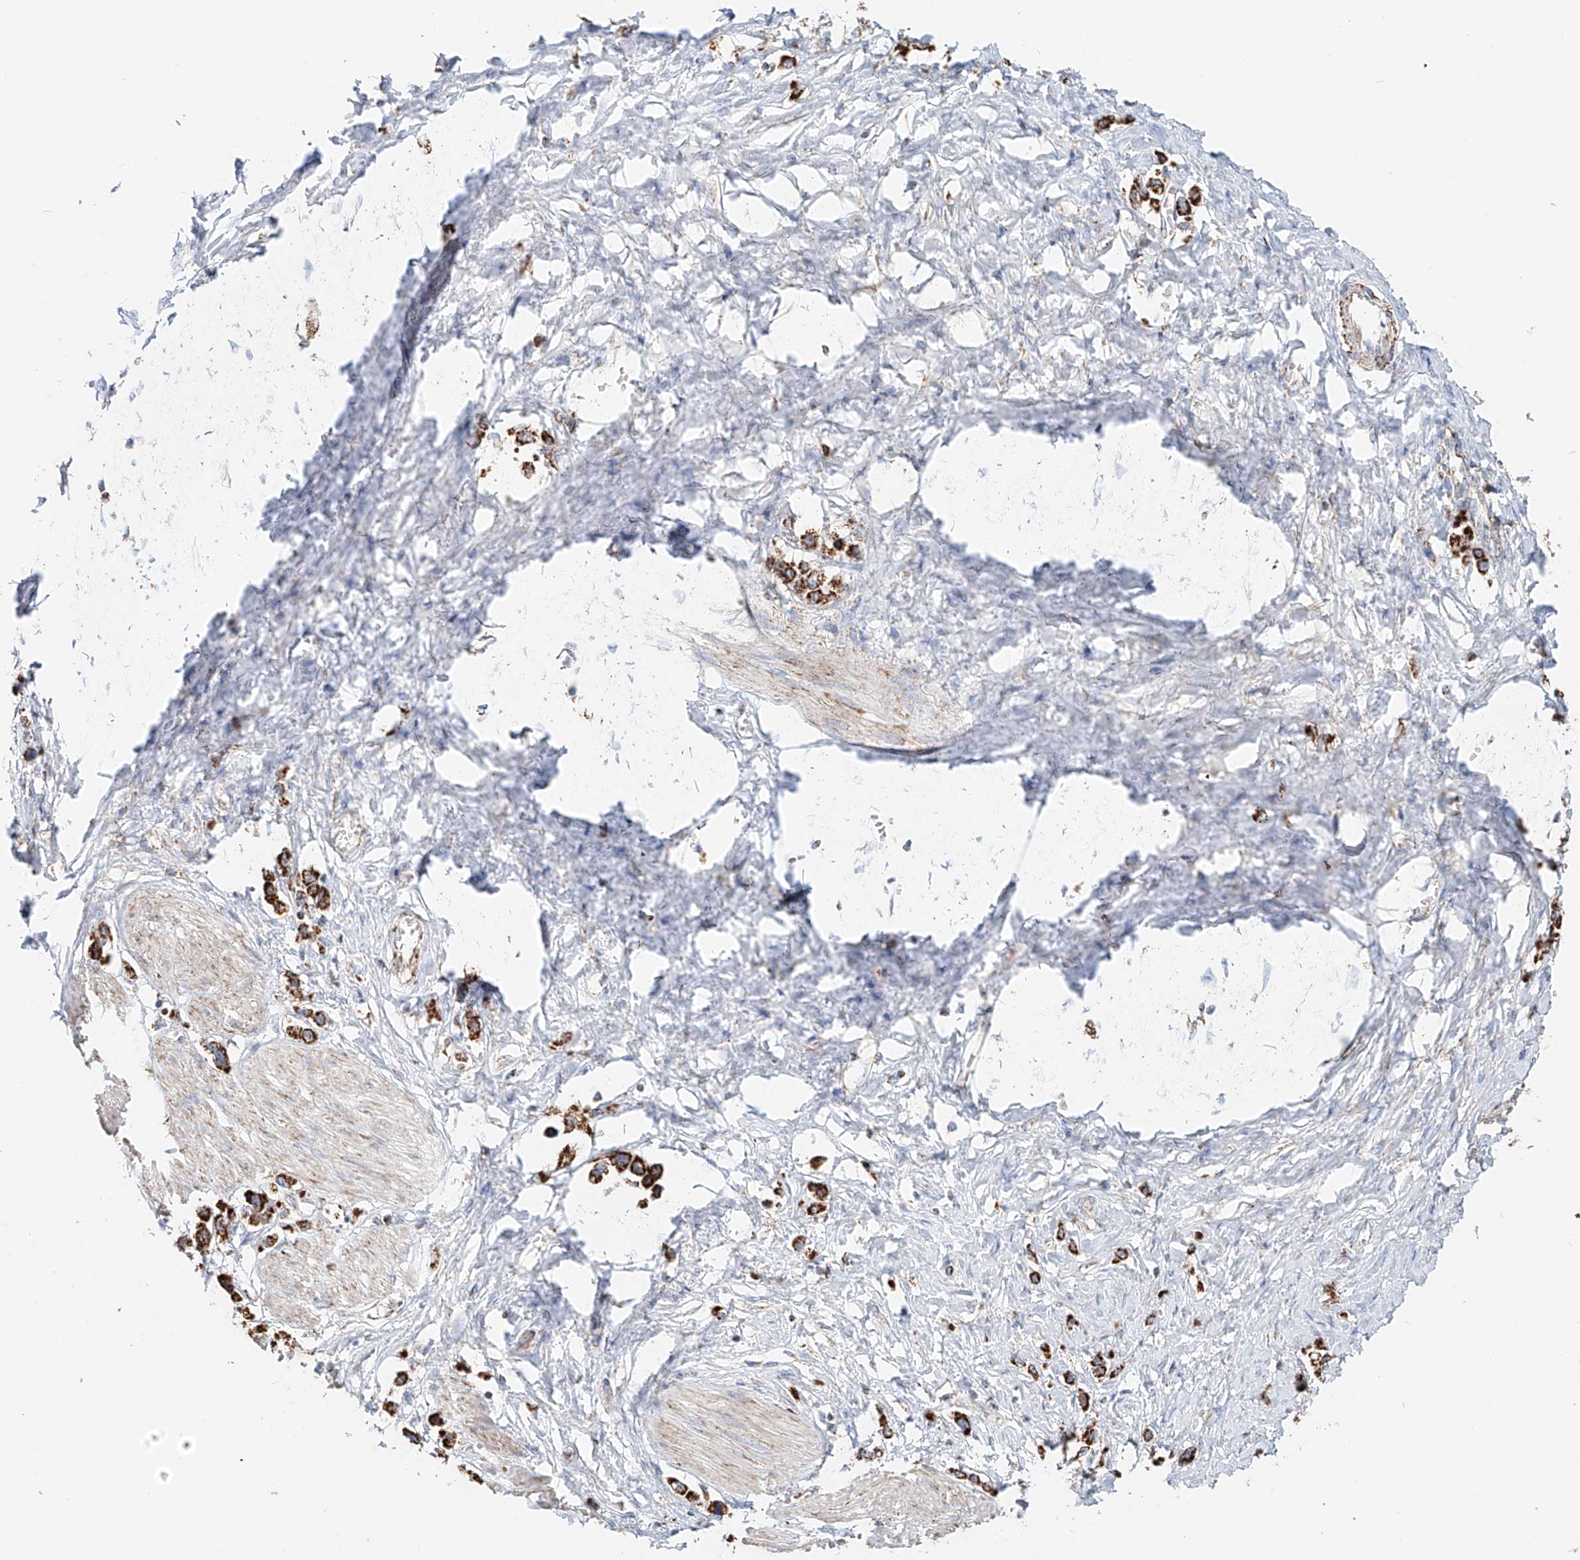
{"staining": {"intensity": "strong", "quantity": ">75%", "location": "cytoplasmic/membranous"}, "tissue": "stomach cancer", "cell_type": "Tumor cells", "image_type": "cancer", "snomed": [{"axis": "morphology", "description": "Adenocarcinoma, NOS"}, {"axis": "topography", "description": "Stomach"}], "caption": "Protein analysis of stomach adenocarcinoma tissue shows strong cytoplasmic/membranous expression in about >75% of tumor cells.", "gene": "CARD10", "patient": {"sex": "female", "age": 65}}